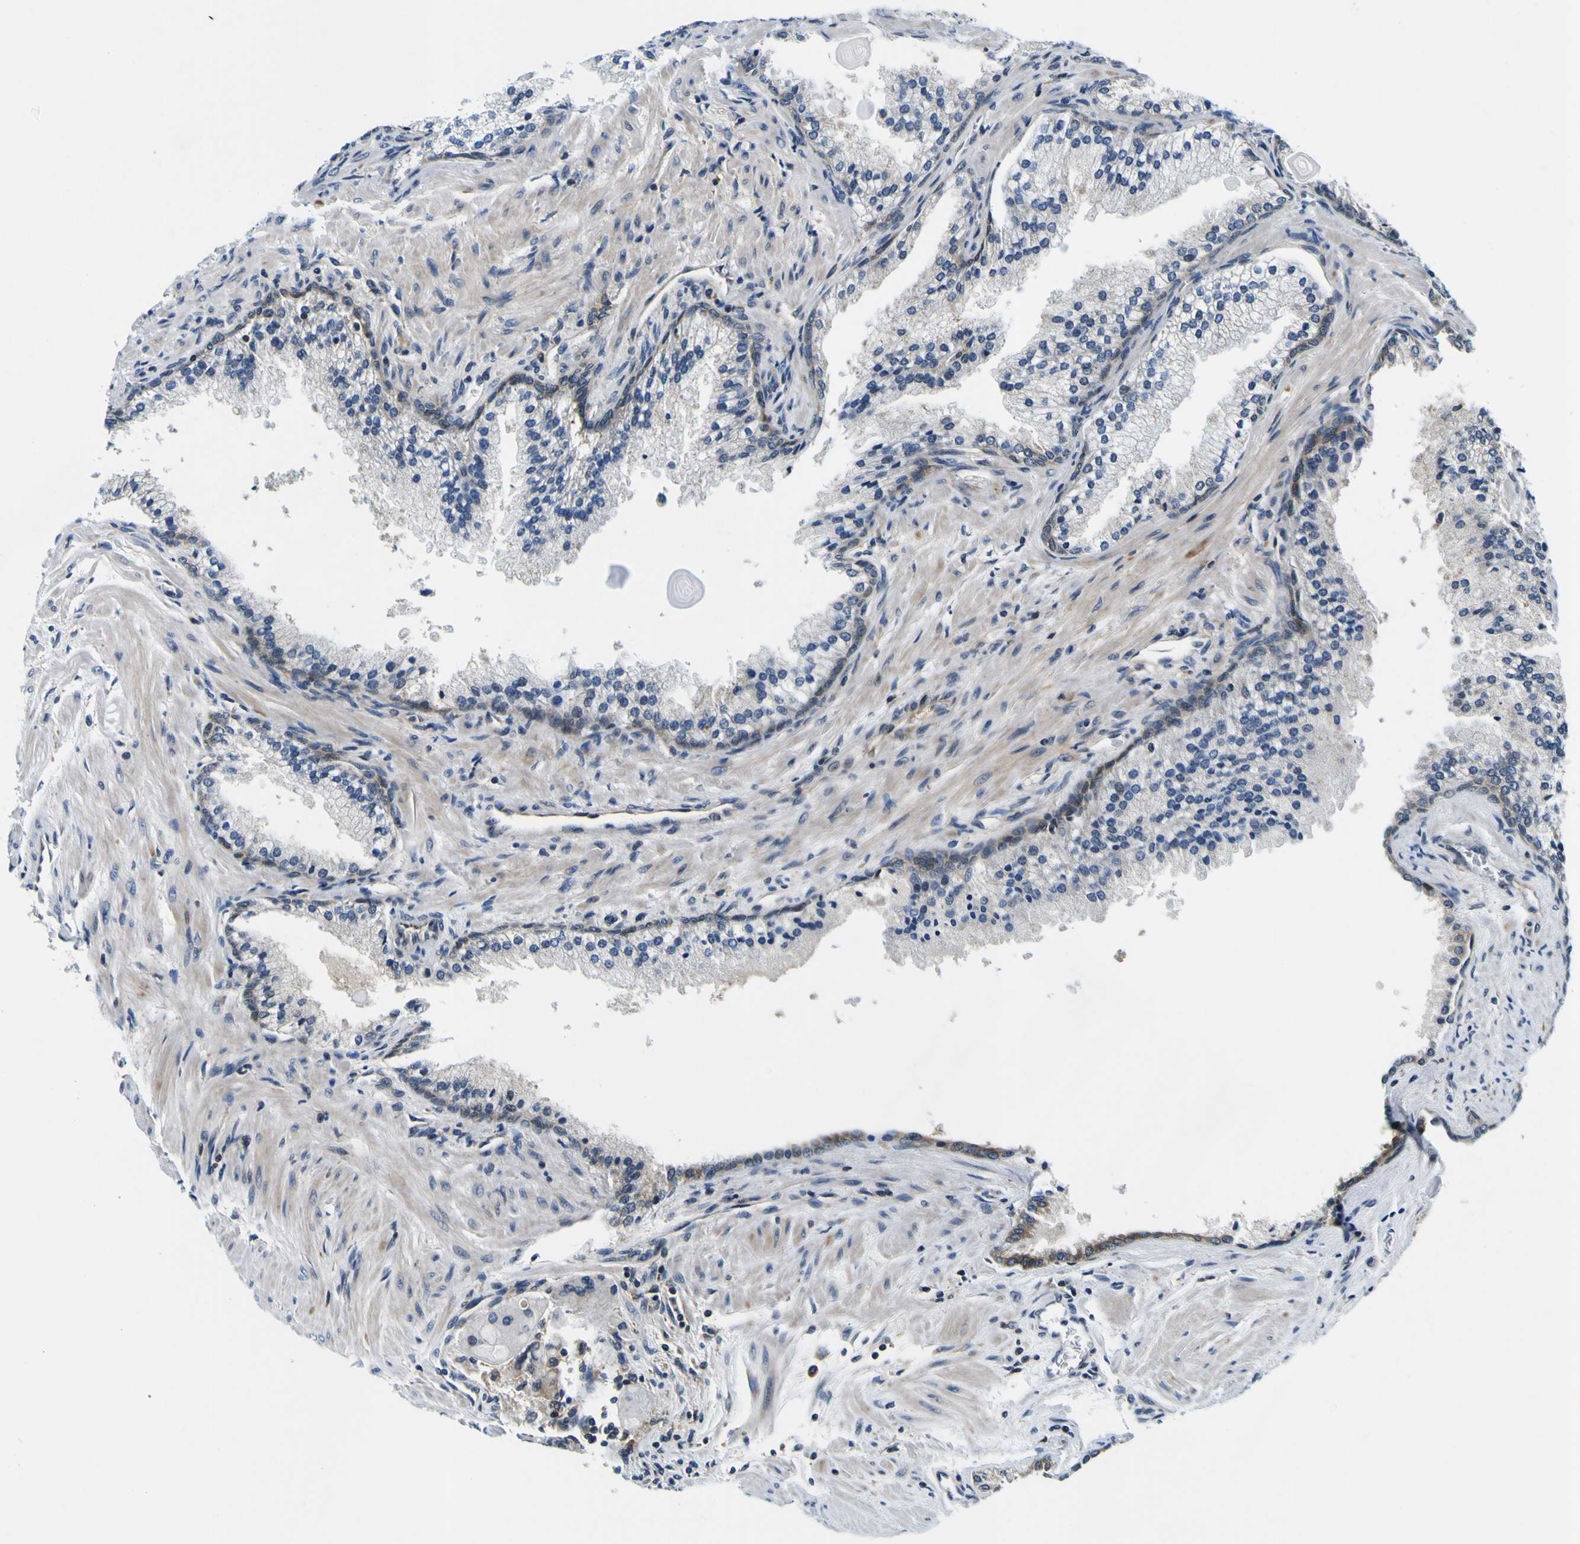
{"staining": {"intensity": "negative", "quantity": "none", "location": "none"}, "tissue": "prostate cancer", "cell_type": "Tumor cells", "image_type": "cancer", "snomed": [{"axis": "morphology", "description": "Adenocarcinoma, High grade"}, {"axis": "topography", "description": "Prostate"}], "caption": "IHC of human prostate cancer (high-grade adenocarcinoma) exhibits no staining in tumor cells.", "gene": "NLRP3", "patient": {"sex": "male", "age": 58}}